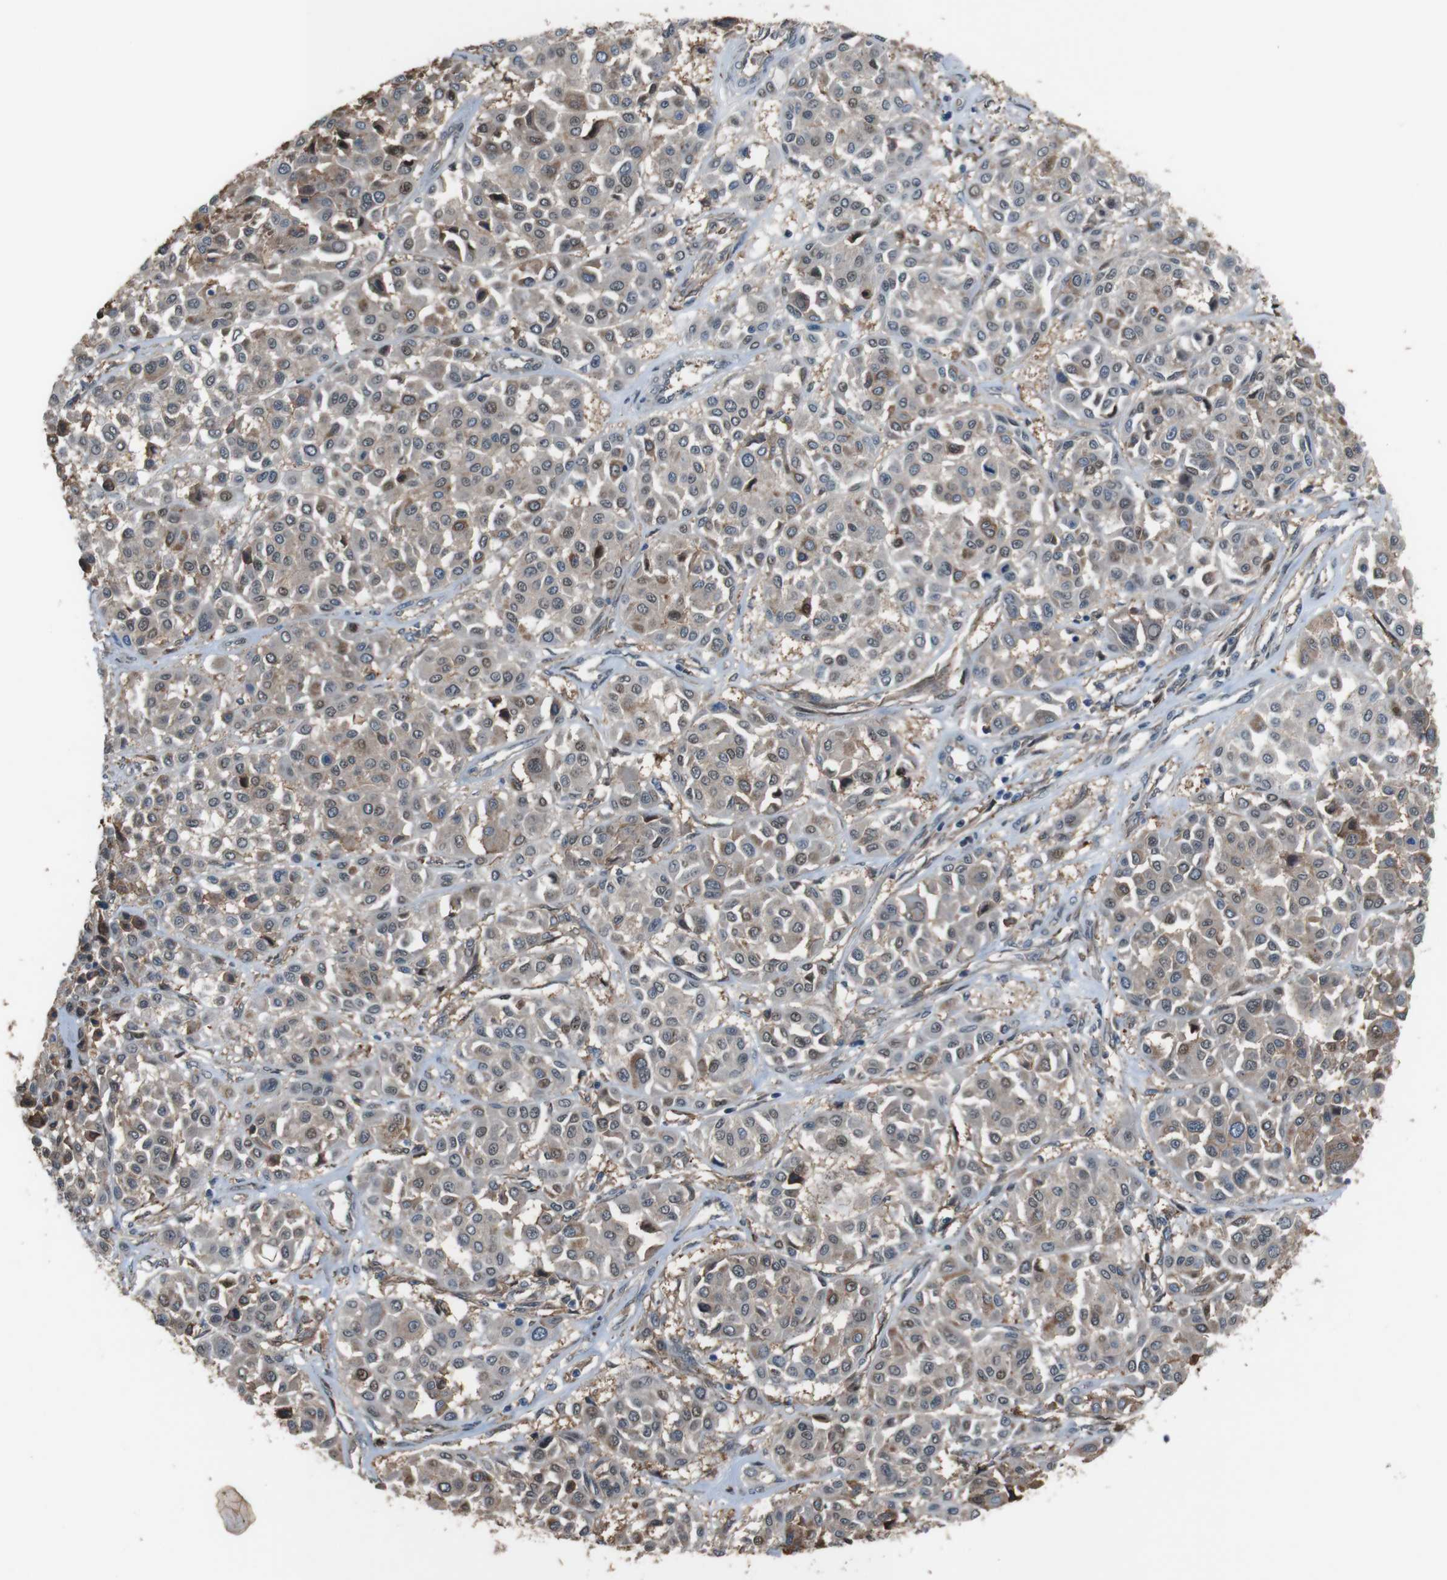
{"staining": {"intensity": "weak", "quantity": "25%-75%", "location": "cytoplasmic/membranous"}, "tissue": "melanoma", "cell_type": "Tumor cells", "image_type": "cancer", "snomed": [{"axis": "morphology", "description": "Malignant melanoma, Metastatic site"}, {"axis": "topography", "description": "Soft tissue"}], "caption": "Tumor cells demonstrate low levels of weak cytoplasmic/membranous staining in approximately 25%-75% of cells in malignant melanoma (metastatic site).", "gene": "ATP2B1", "patient": {"sex": "male", "age": 41}}